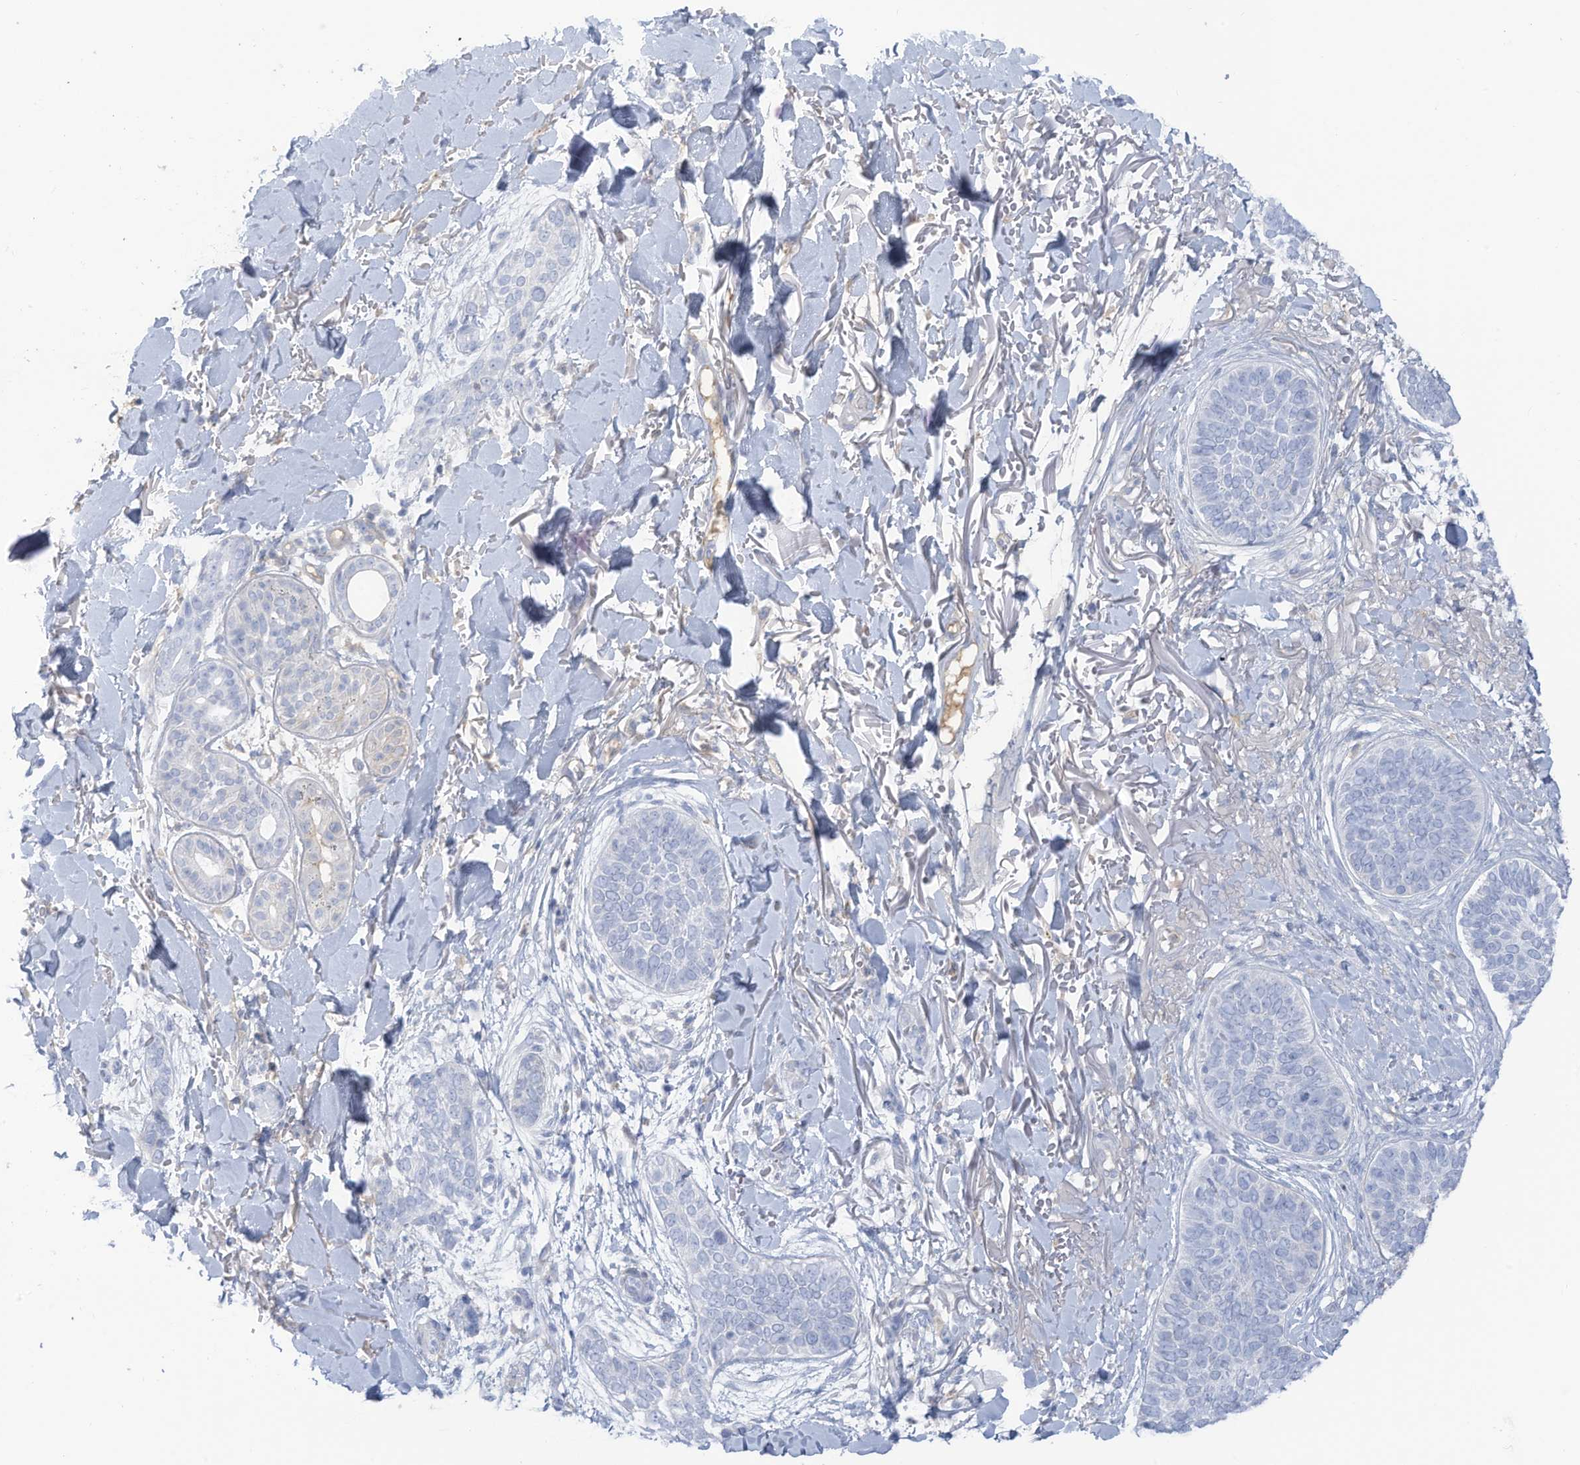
{"staining": {"intensity": "negative", "quantity": "none", "location": "none"}, "tissue": "skin cancer", "cell_type": "Tumor cells", "image_type": "cancer", "snomed": [{"axis": "morphology", "description": "Basal cell carcinoma"}, {"axis": "topography", "description": "Skin"}], "caption": "High power microscopy photomicrograph of an IHC photomicrograph of skin cancer, revealing no significant staining in tumor cells. Nuclei are stained in blue.", "gene": "HSD17B13", "patient": {"sex": "male", "age": 85}}